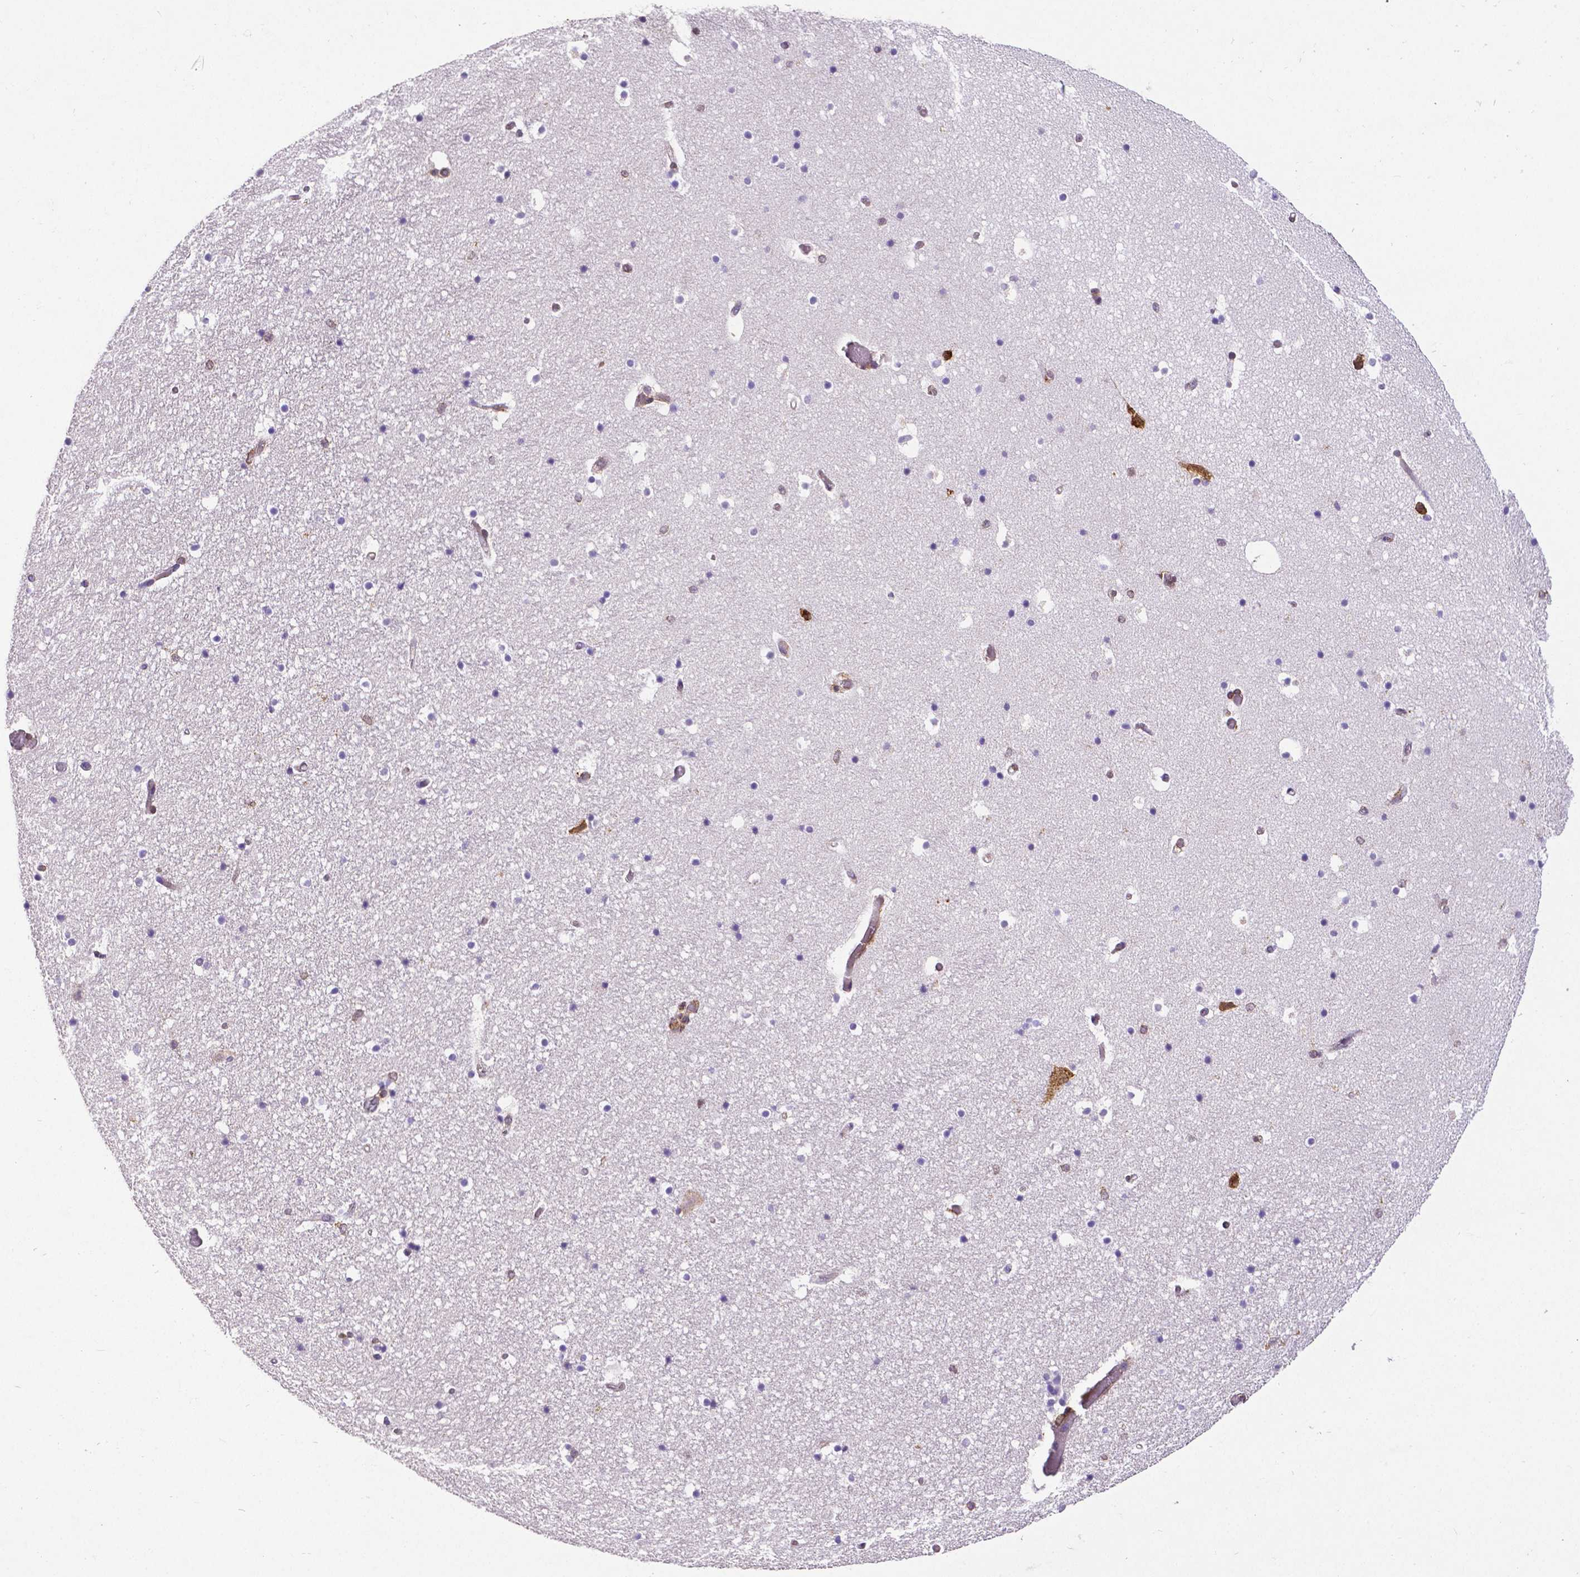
{"staining": {"intensity": "negative", "quantity": "none", "location": "none"}, "tissue": "hippocampus", "cell_type": "Glial cells", "image_type": "normal", "snomed": [{"axis": "morphology", "description": "Normal tissue, NOS"}, {"axis": "topography", "description": "Hippocampus"}], "caption": "Micrograph shows no protein positivity in glial cells of unremarkable hippocampus. The staining was performed using DAB (3,3'-diaminobenzidine) to visualize the protein expression in brown, while the nuclei were stained in blue with hematoxylin (Magnification: 20x).", "gene": "MTDH", "patient": {"sex": "male", "age": 26}}